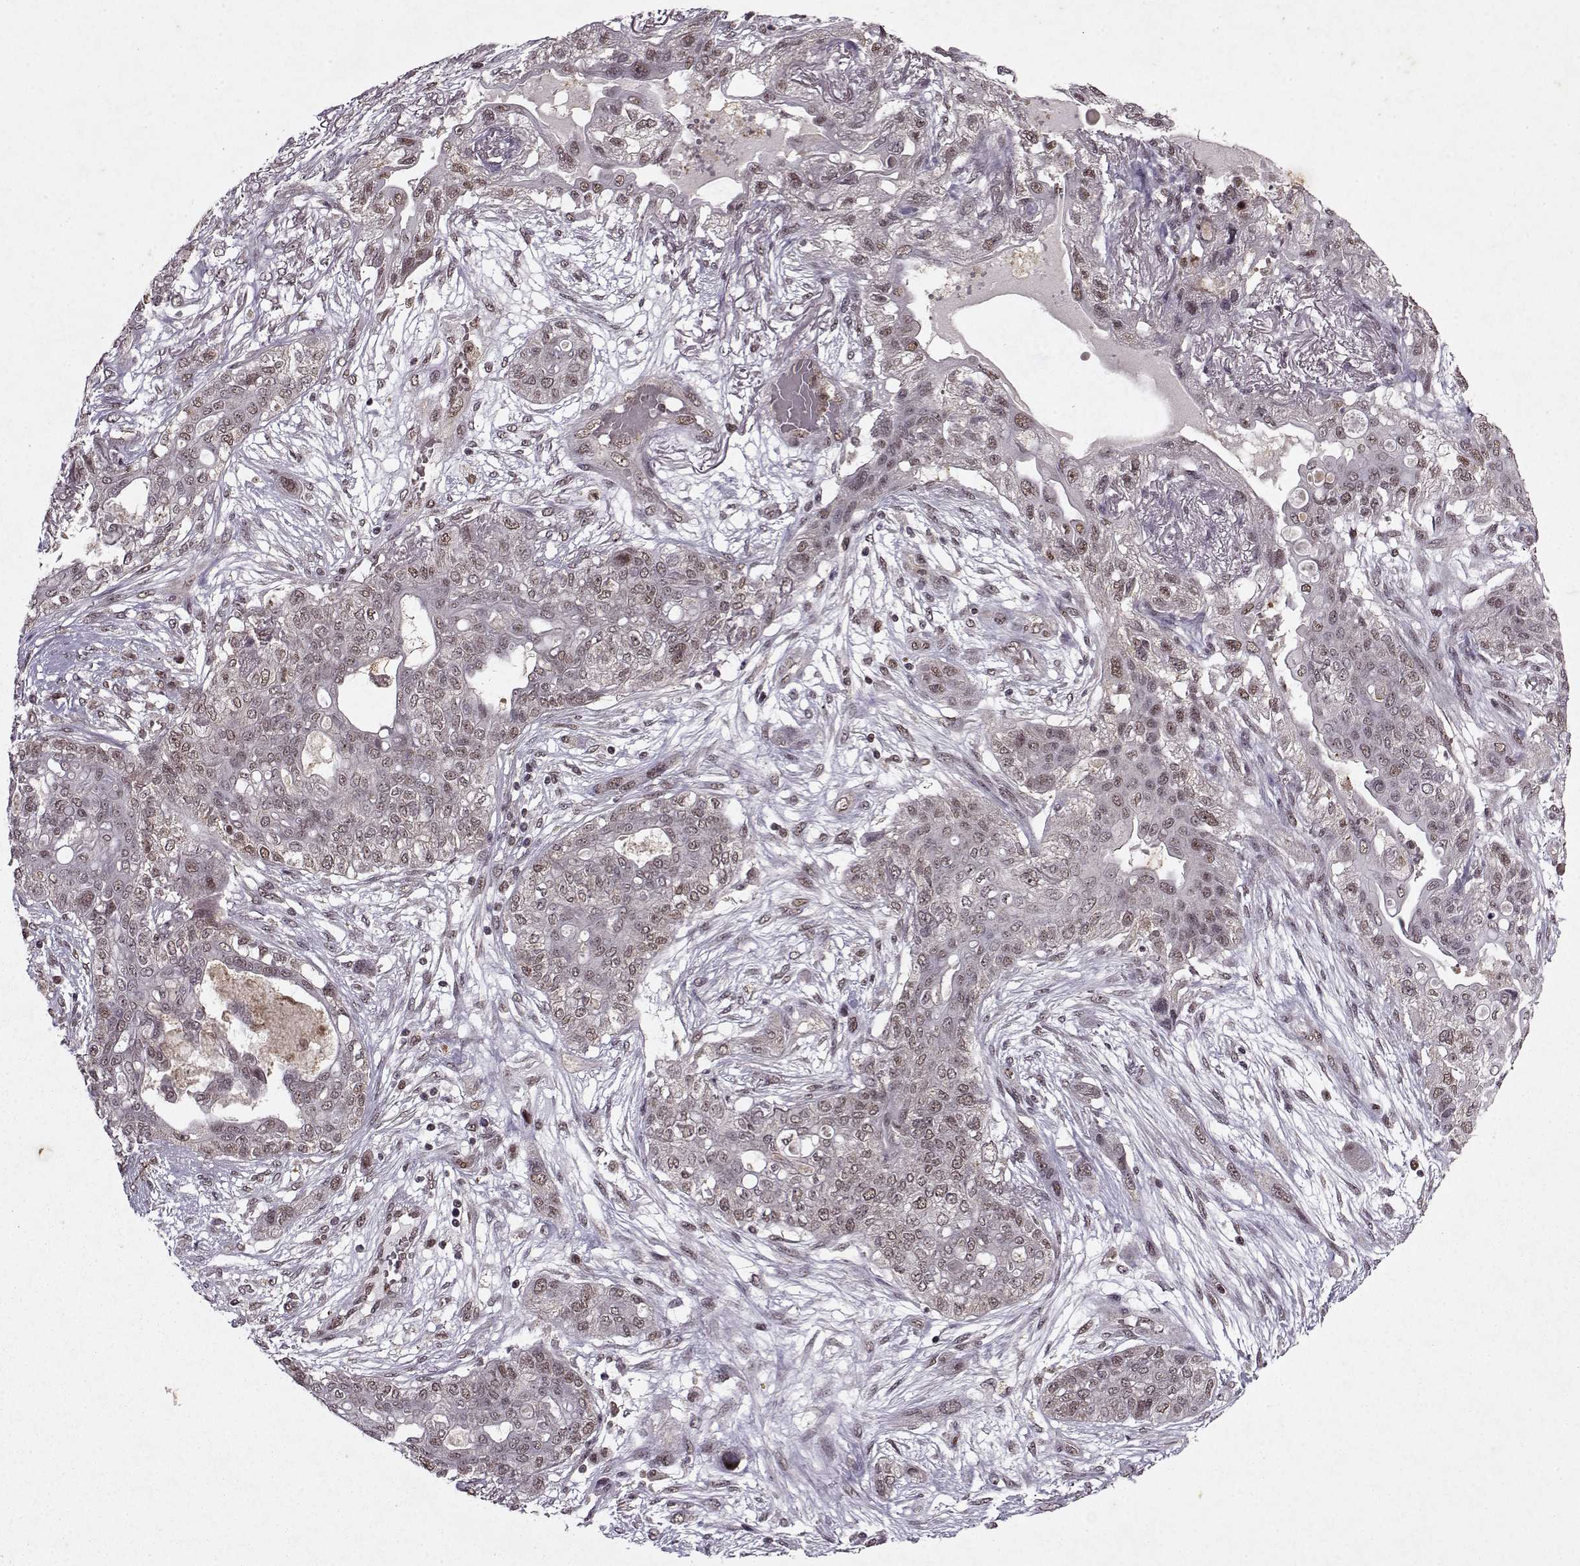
{"staining": {"intensity": "weak", "quantity": "25%-75%", "location": "nuclear"}, "tissue": "lung cancer", "cell_type": "Tumor cells", "image_type": "cancer", "snomed": [{"axis": "morphology", "description": "Squamous cell carcinoma, NOS"}, {"axis": "topography", "description": "Lung"}], "caption": "Lung squamous cell carcinoma stained with a brown dye exhibits weak nuclear positive positivity in about 25%-75% of tumor cells.", "gene": "PSMA7", "patient": {"sex": "female", "age": 70}}